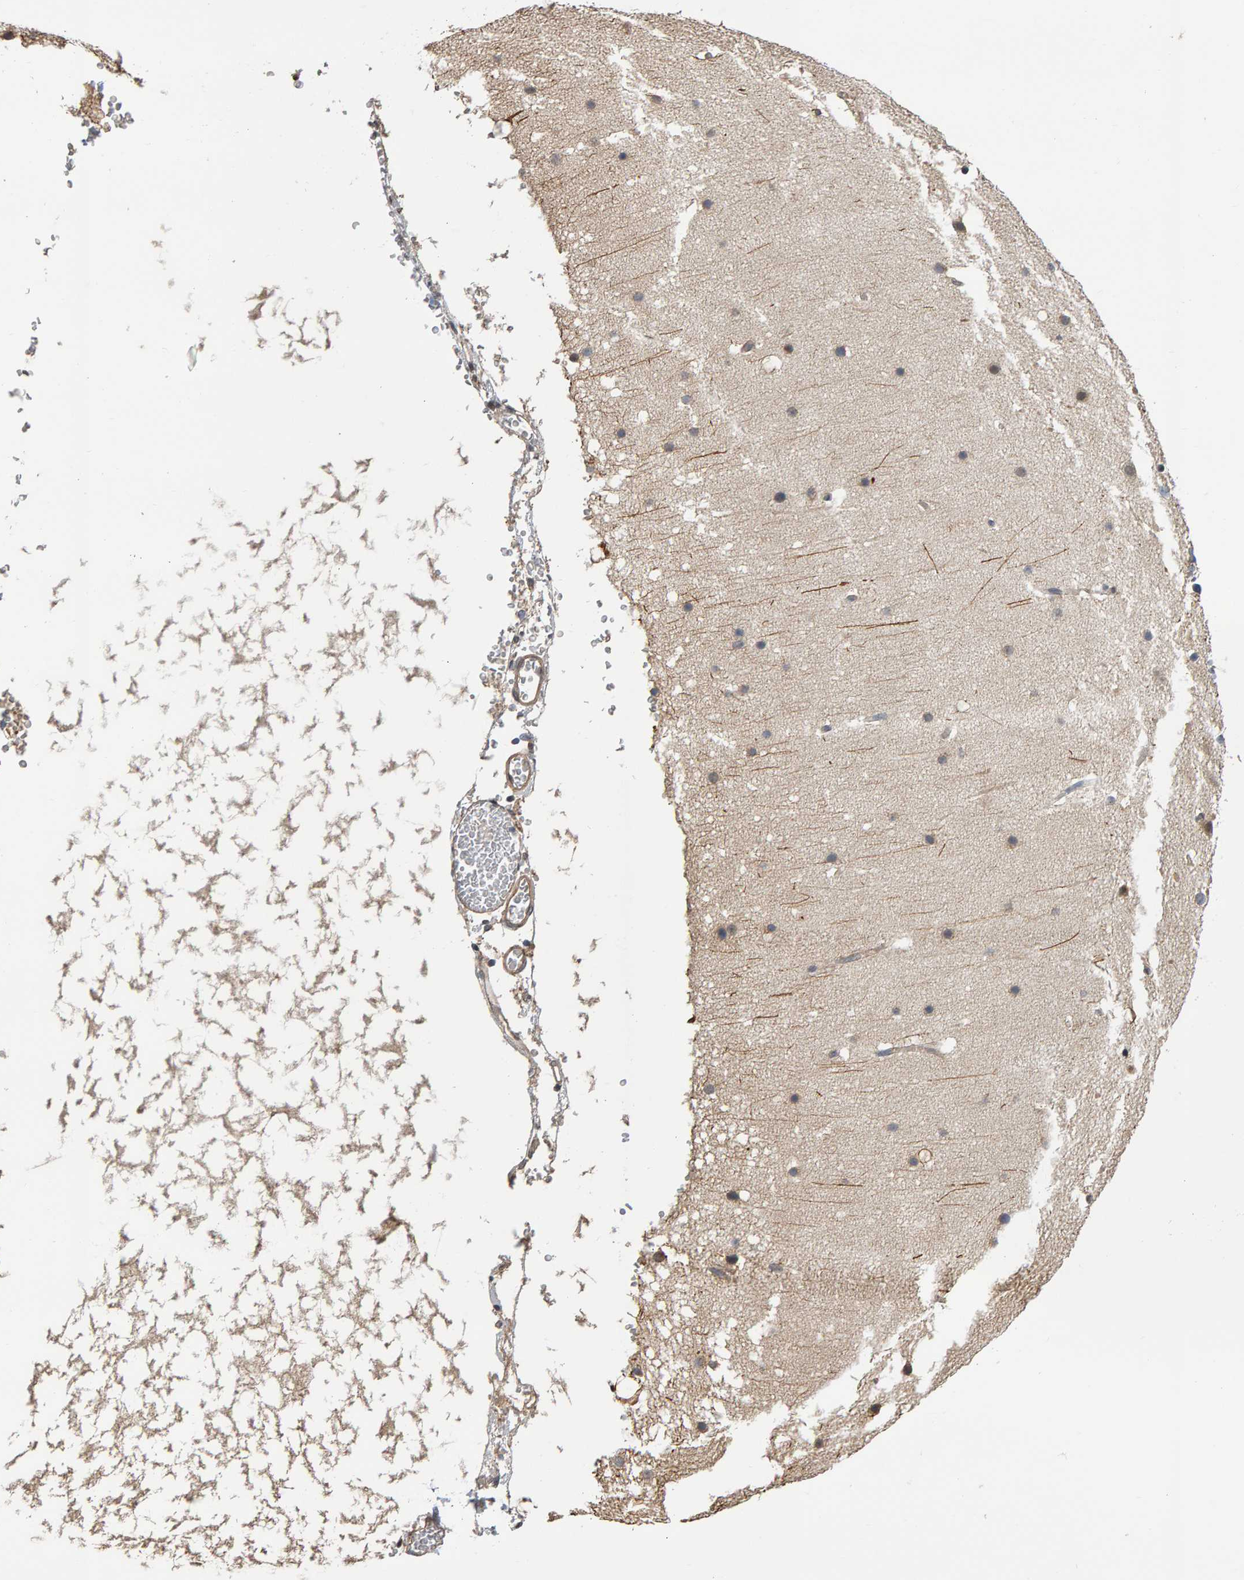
{"staining": {"intensity": "weak", "quantity": "<25%", "location": "cytoplasmic/membranous"}, "tissue": "cerebellum", "cell_type": "Cells in granular layer", "image_type": "normal", "snomed": [{"axis": "morphology", "description": "Normal tissue, NOS"}, {"axis": "topography", "description": "Cerebellum"}], "caption": "Immunohistochemistry of benign cerebellum displays no expression in cells in granular layer.", "gene": "COASY", "patient": {"sex": "male", "age": 57}}